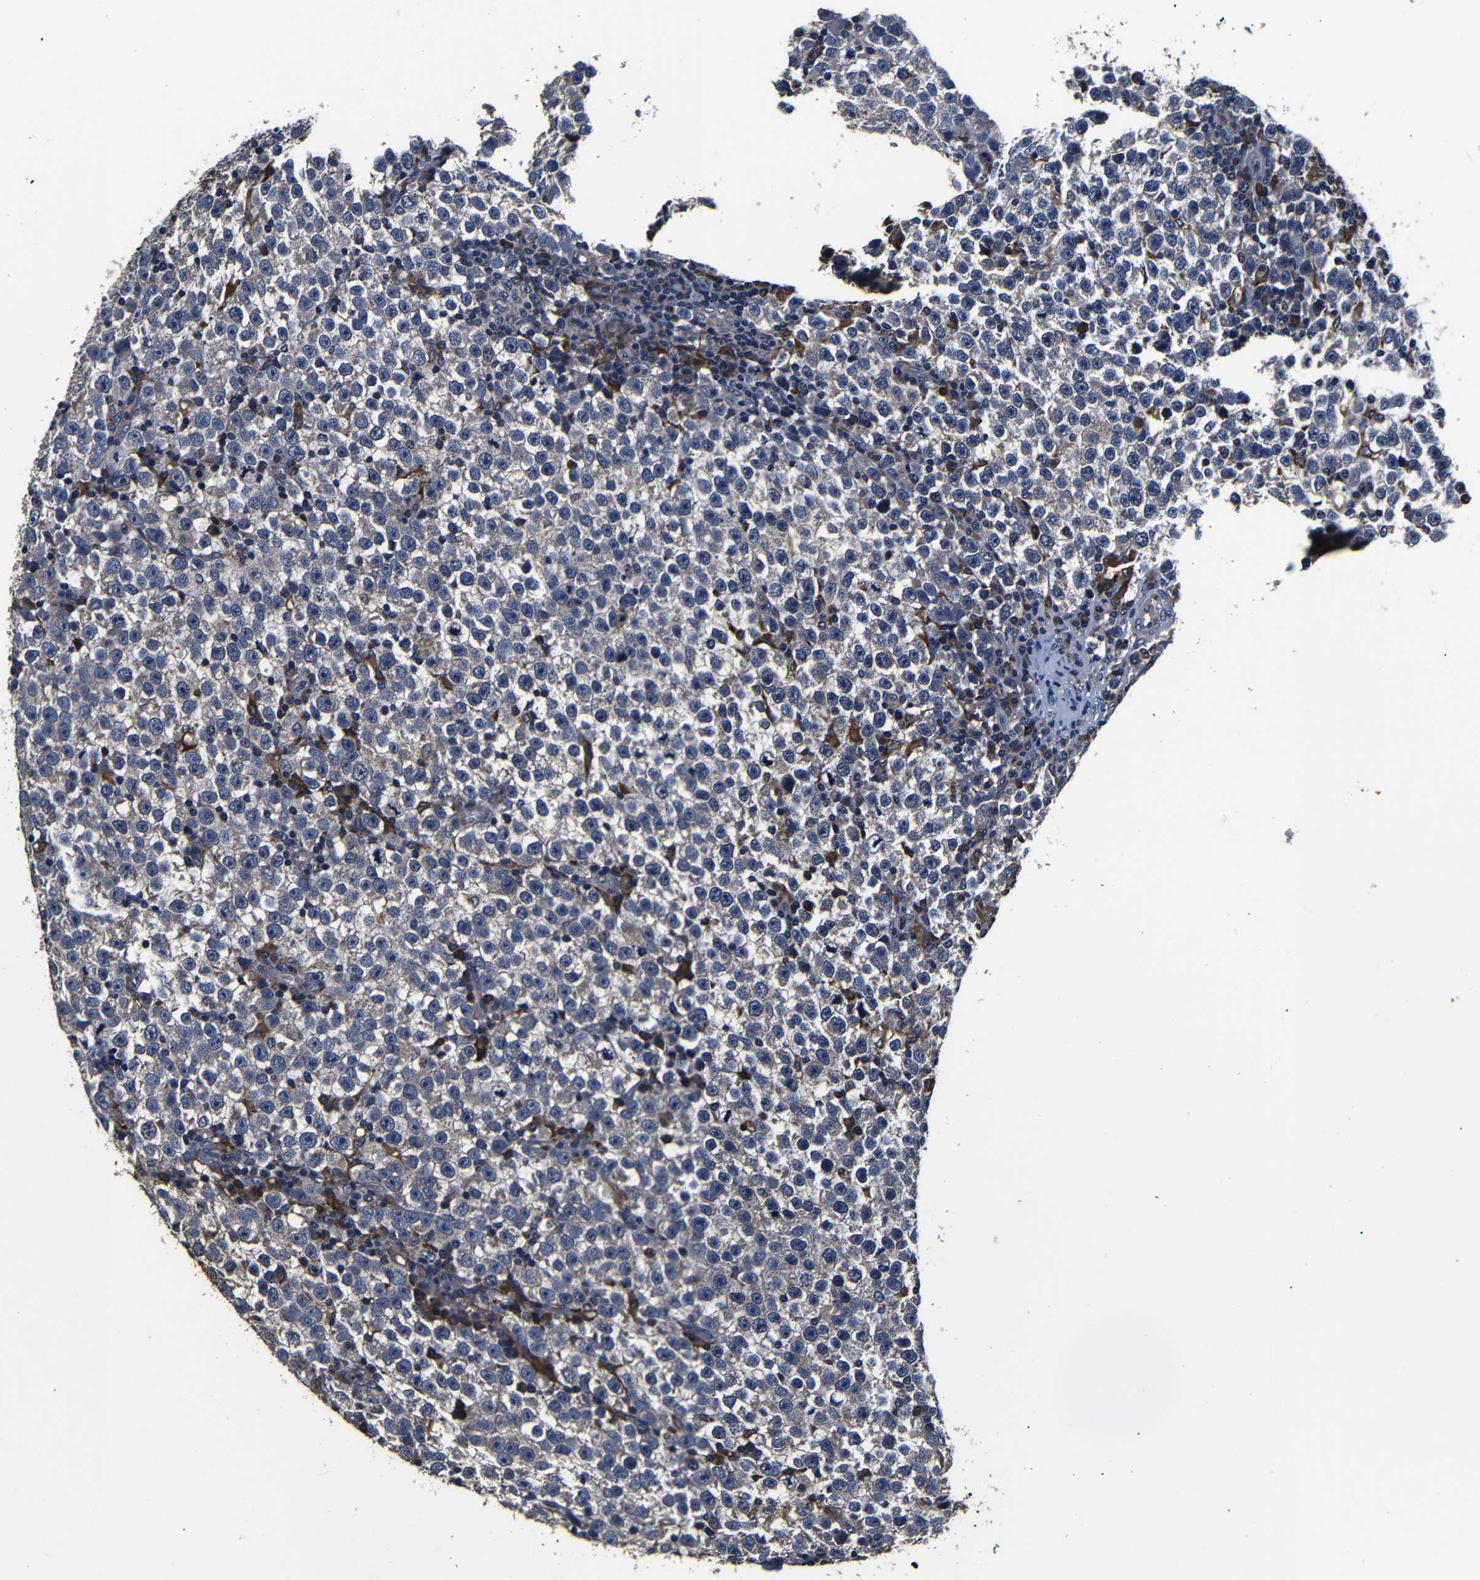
{"staining": {"intensity": "weak", "quantity": "<25%", "location": "cytoplasmic/membranous"}, "tissue": "testis cancer", "cell_type": "Tumor cells", "image_type": "cancer", "snomed": [{"axis": "morphology", "description": "Seminoma, NOS"}, {"axis": "topography", "description": "Testis"}], "caption": "There is no significant positivity in tumor cells of testis cancer.", "gene": "SCN9A", "patient": {"sex": "male", "age": 43}}